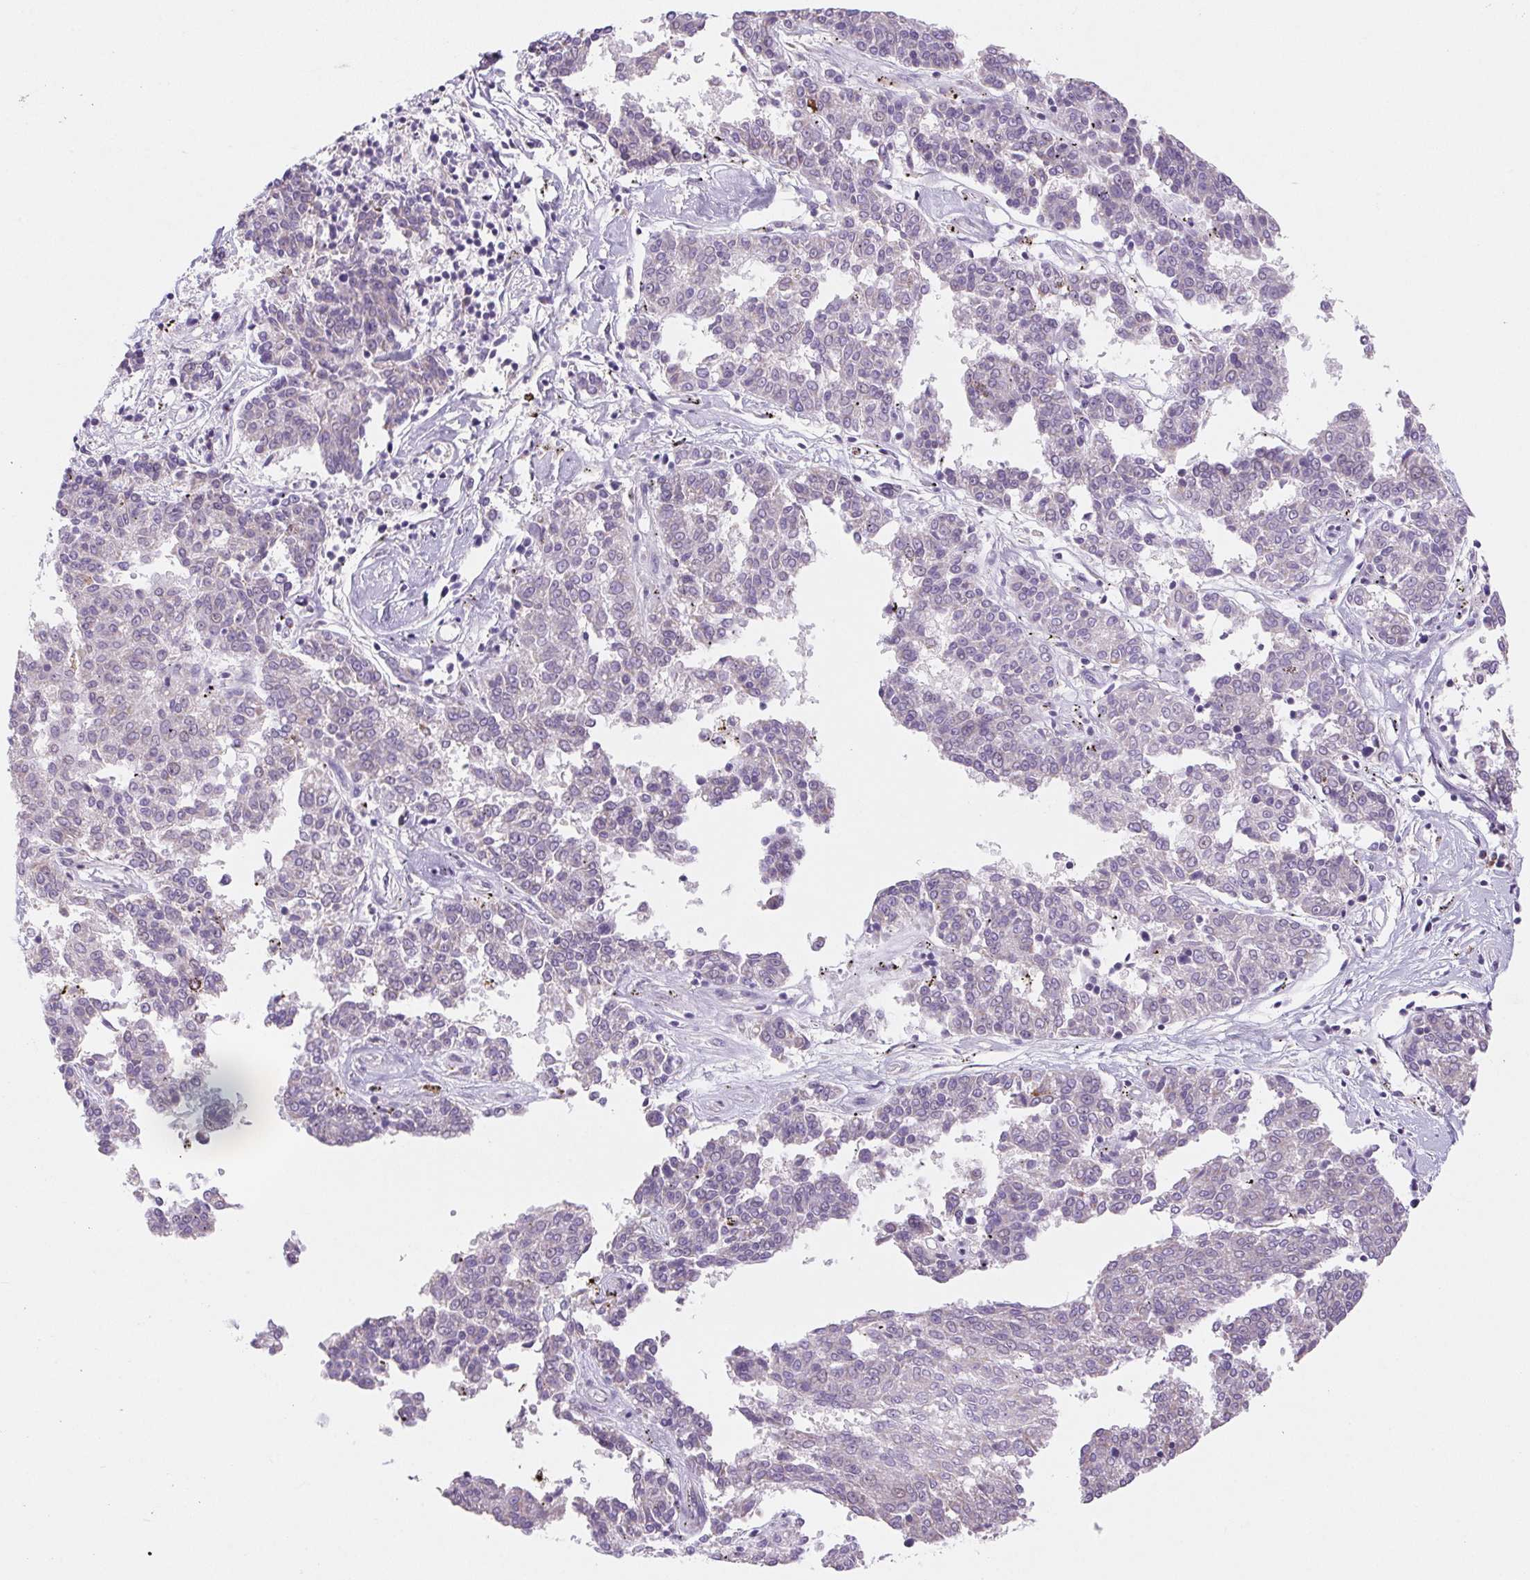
{"staining": {"intensity": "negative", "quantity": "none", "location": "none"}, "tissue": "melanoma", "cell_type": "Tumor cells", "image_type": "cancer", "snomed": [{"axis": "morphology", "description": "Malignant melanoma, NOS"}, {"axis": "topography", "description": "Skin"}], "caption": "A histopathology image of malignant melanoma stained for a protein reveals no brown staining in tumor cells. (Stains: DAB (3,3'-diaminobenzidine) immunohistochemistry (IHC) with hematoxylin counter stain, Microscopy: brightfield microscopy at high magnification).", "gene": "DPPA5", "patient": {"sex": "female", "age": 72}}